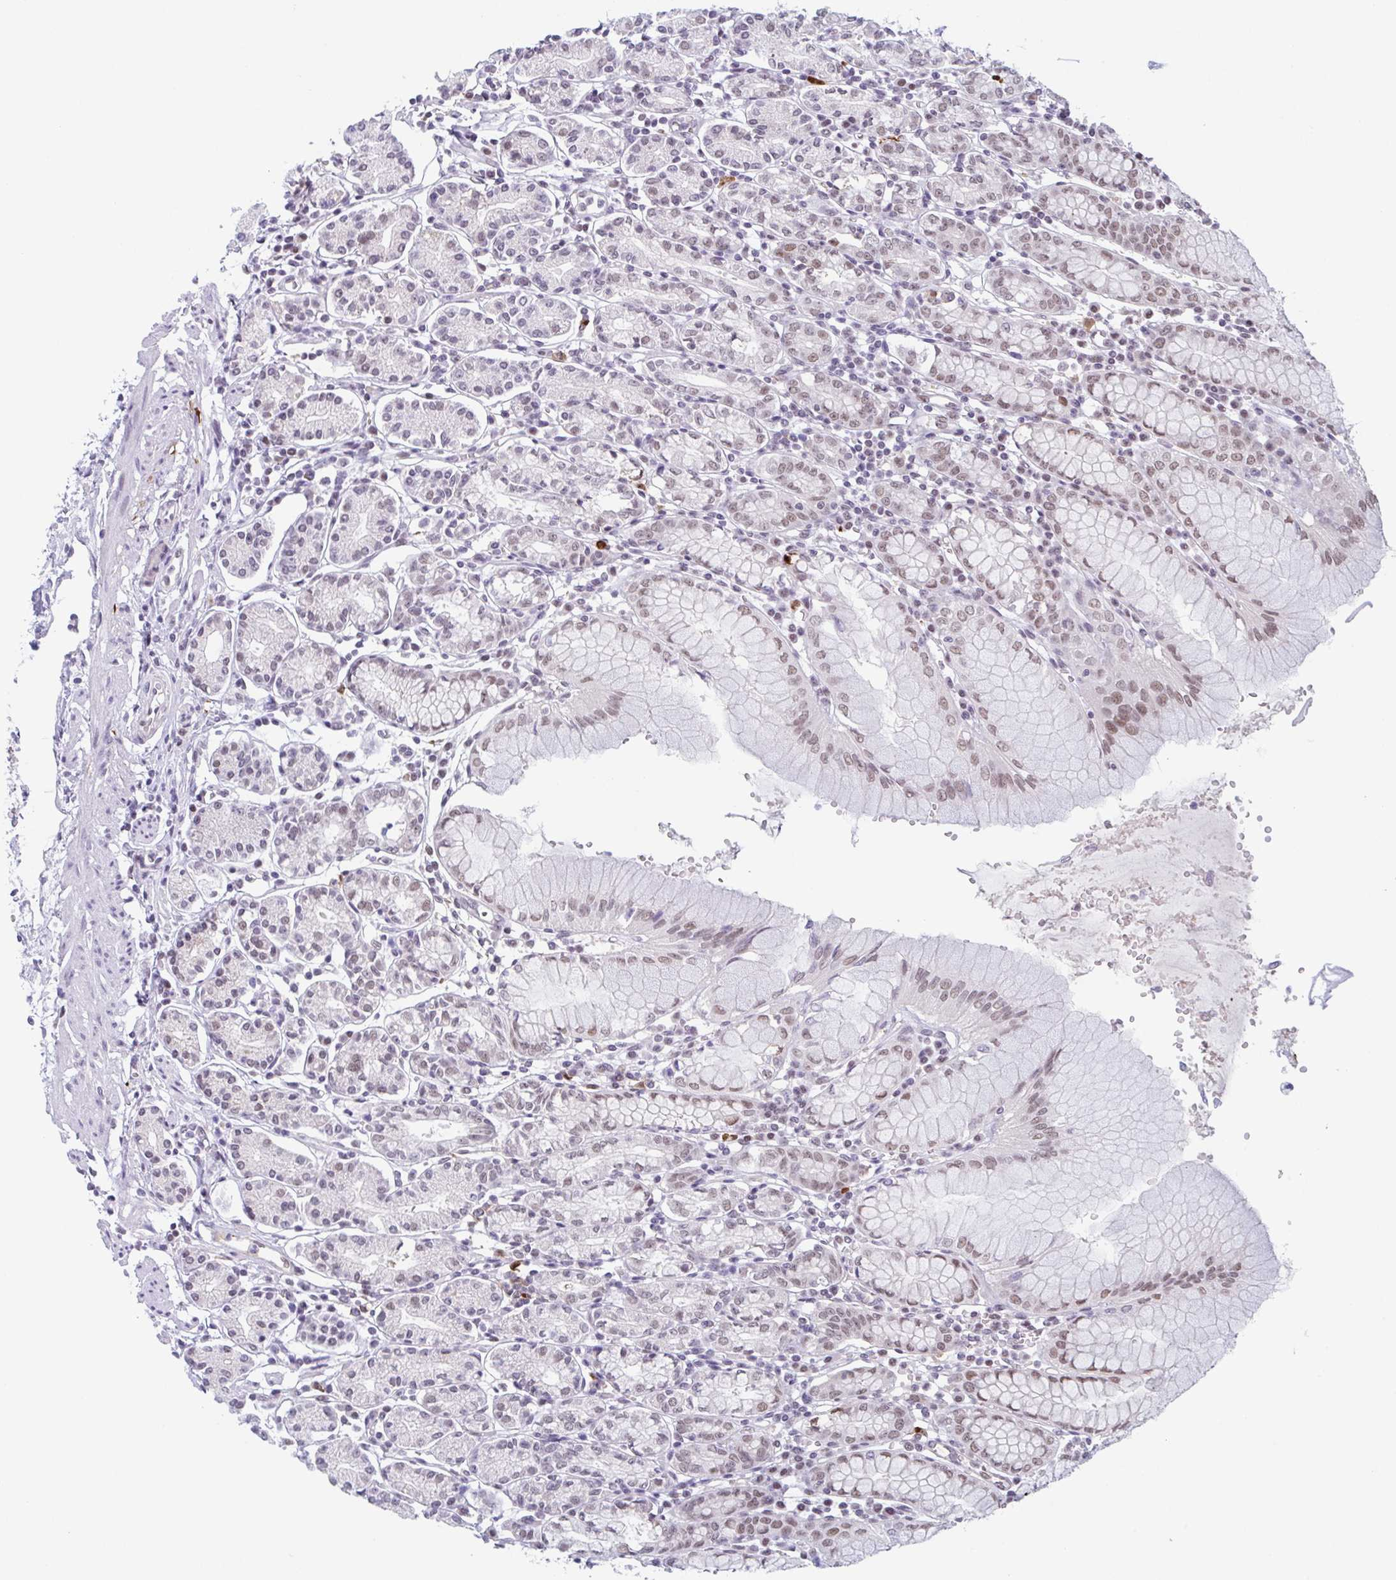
{"staining": {"intensity": "moderate", "quantity": "25%-75%", "location": "nuclear"}, "tissue": "stomach", "cell_type": "Glandular cells", "image_type": "normal", "snomed": [{"axis": "morphology", "description": "Normal tissue, NOS"}, {"axis": "topography", "description": "Stomach"}], "caption": "Stomach stained with DAB immunohistochemistry demonstrates medium levels of moderate nuclear expression in approximately 25%-75% of glandular cells.", "gene": "PLG", "patient": {"sex": "female", "age": 62}}